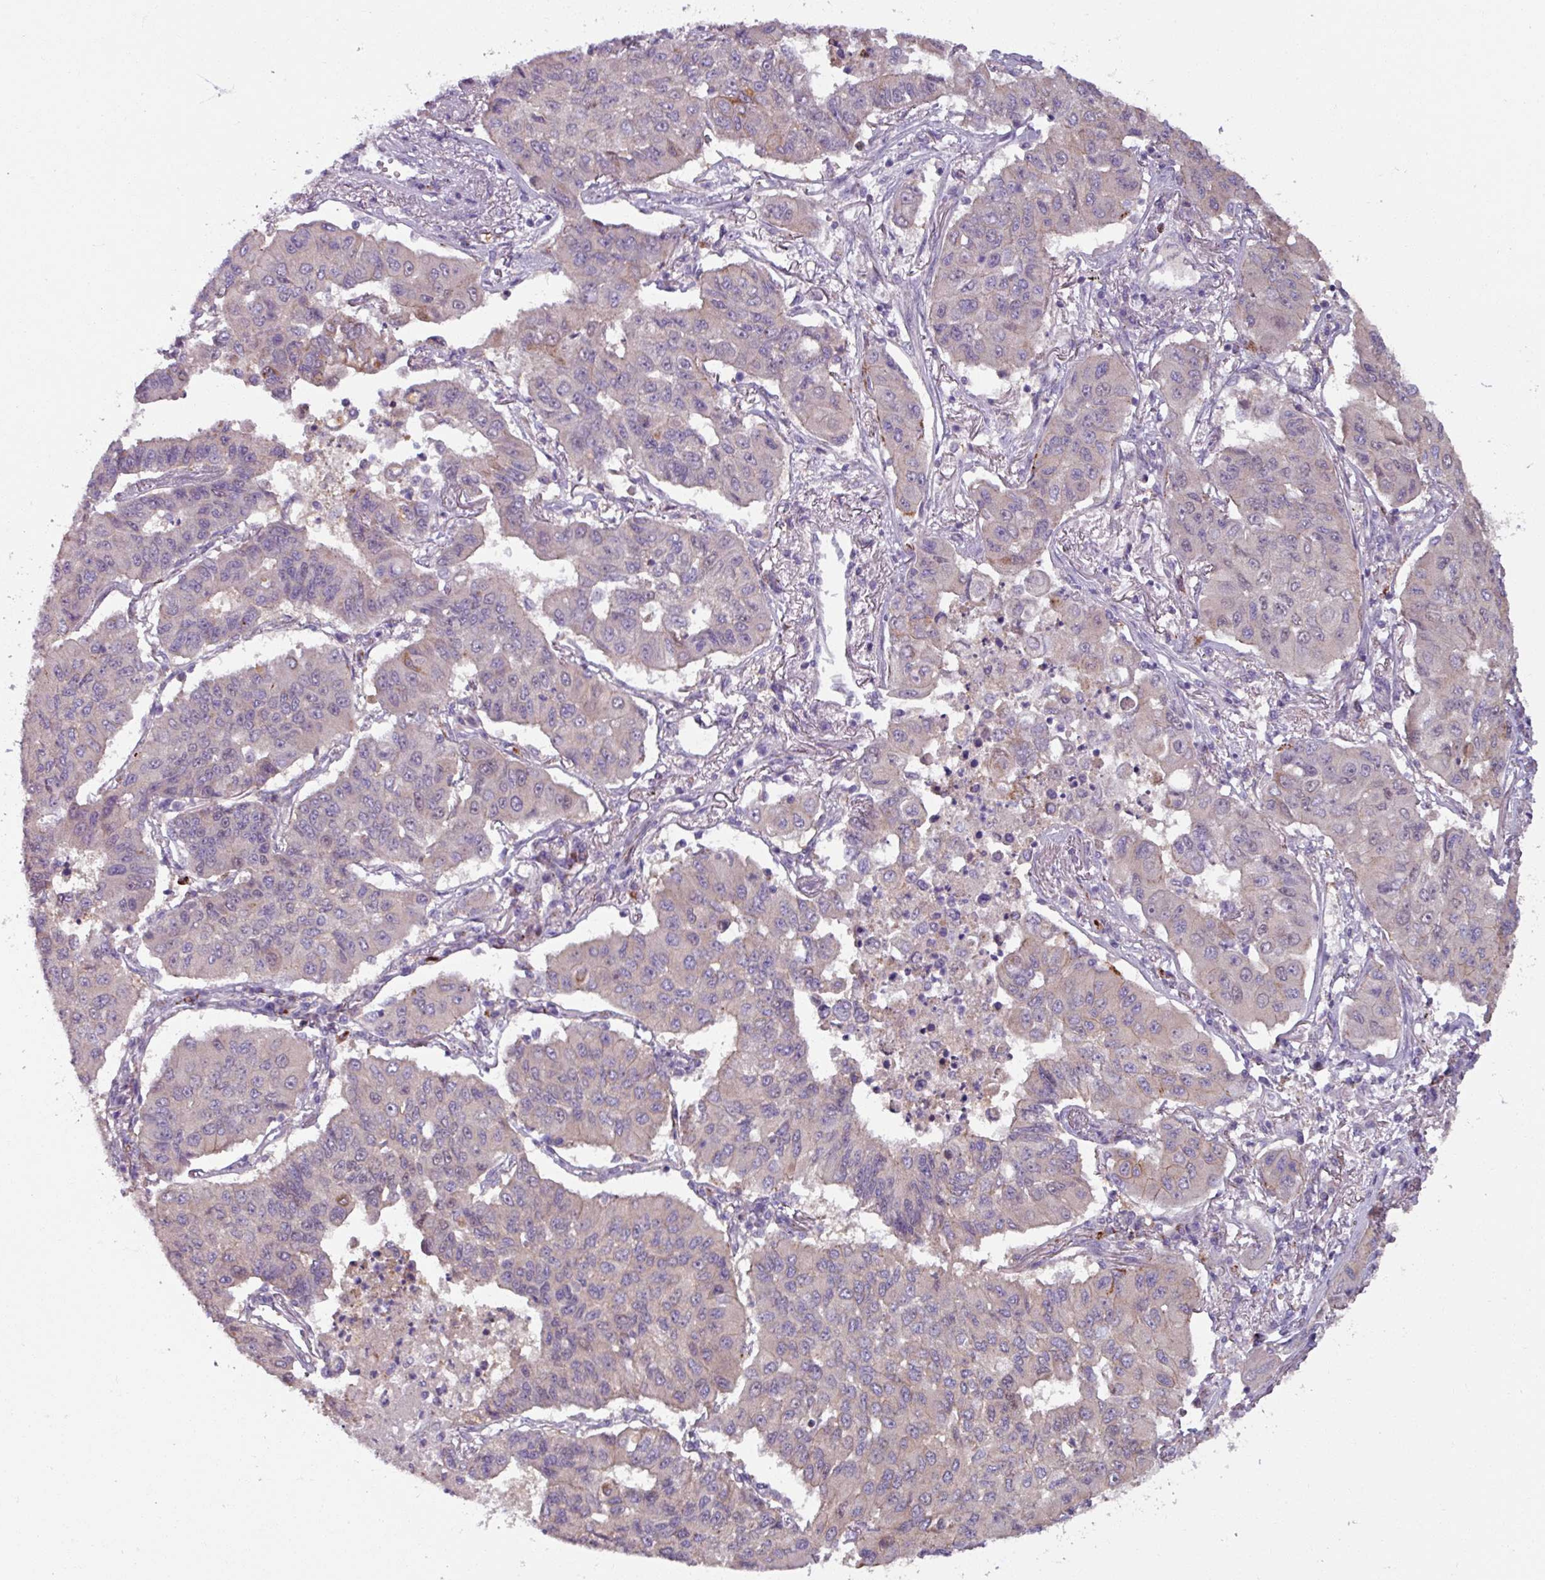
{"staining": {"intensity": "negative", "quantity": "none", "location": "none"}, "tissue": "lung cancer", "cell_type": "Tumor cells", "image_type": "cancer", "snomed": [{"axis": "morphology", "description": "Squamous cell carcinoma, NOS"}, {"axis": "topography", "description": "Lung"}], "caption": "Image shows no significant protein positivity in tumor cells of lung cancer. Nuclei are stained in blue.", "gene": "PNMA6A", "patient": {"sex": "male", "age": 74}}